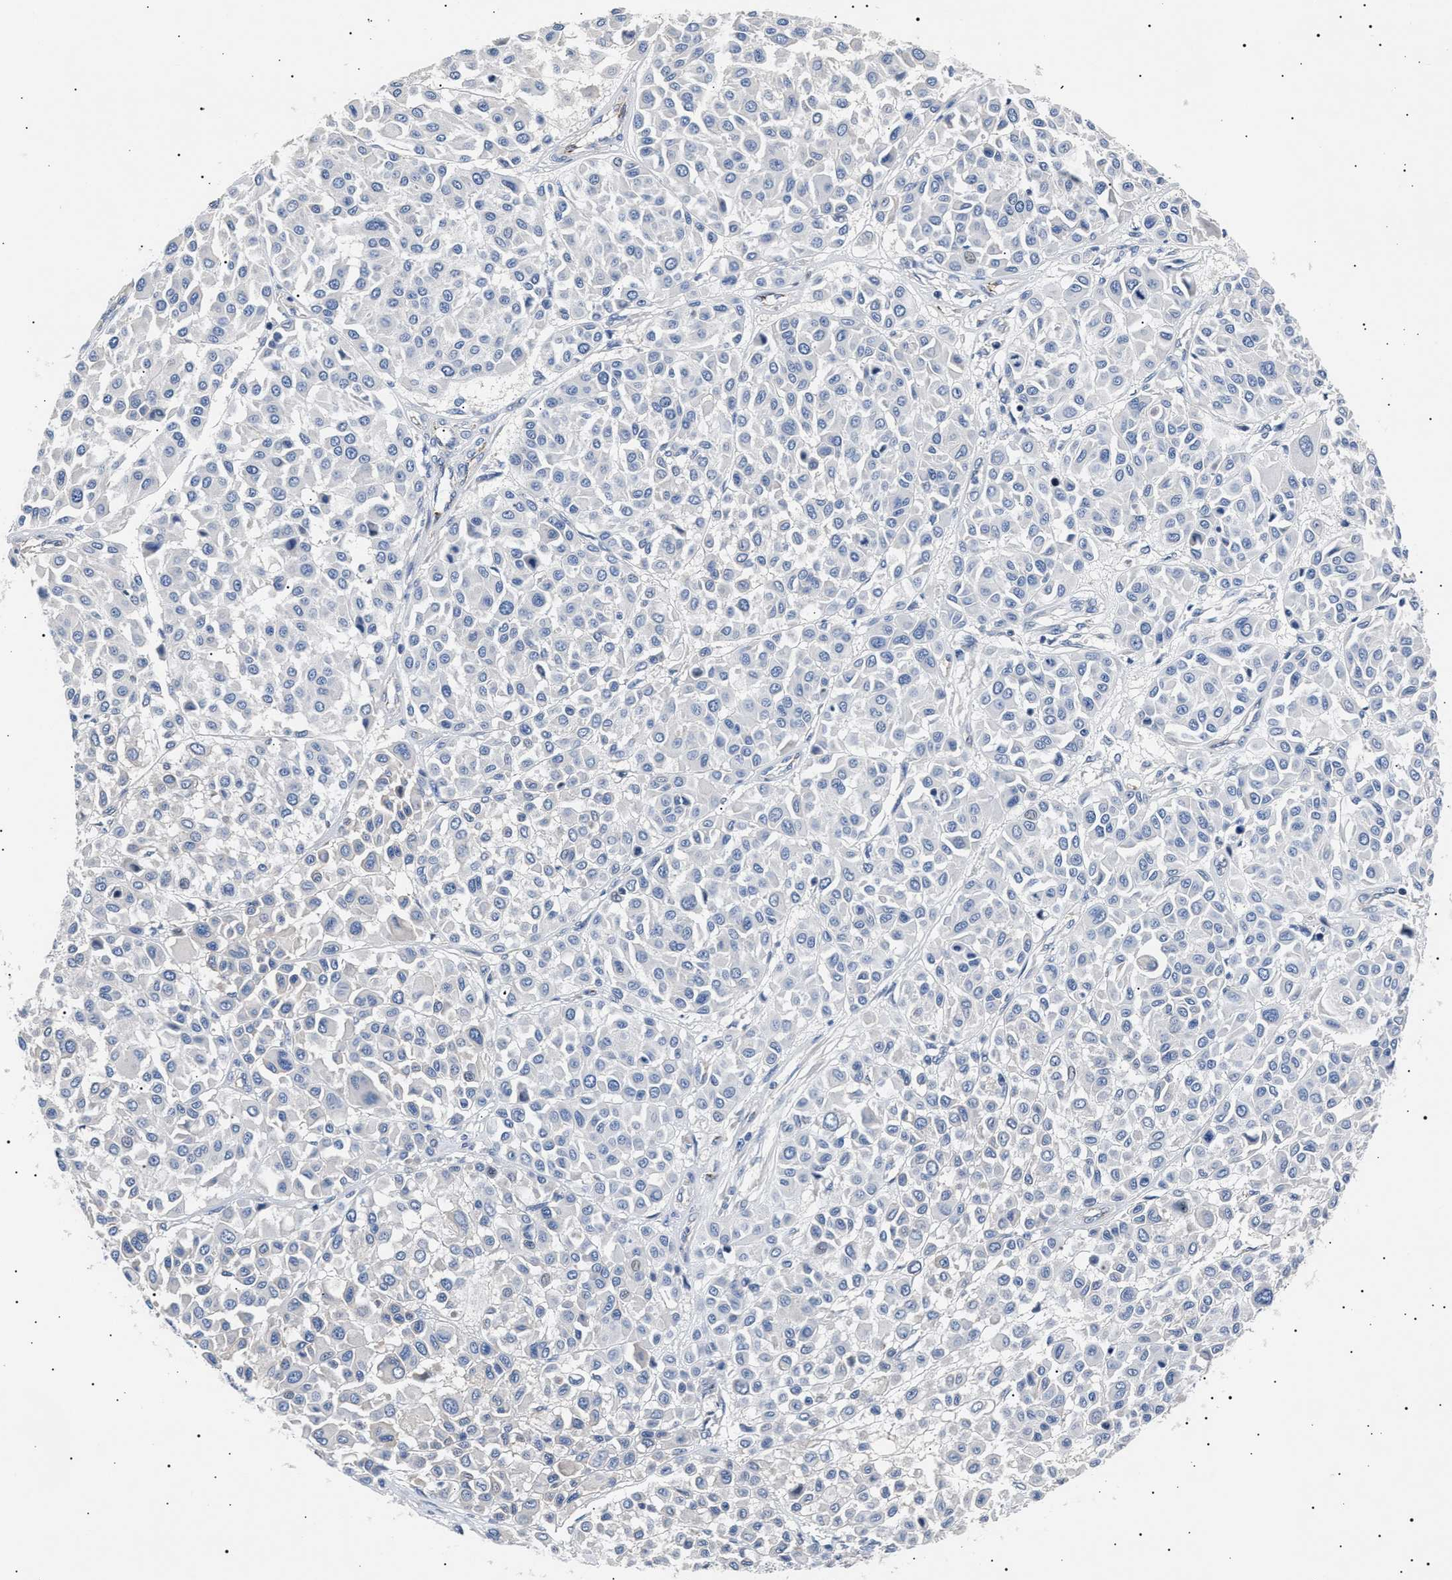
{"staining": {"intensity": "negative", "quantity": "none", "location": "none"}, "tissue": "melanoma", "cell_type": "Tumor cells", "image_type": "cancer", "snomed": [{"axis": "morphology", "description": "Malignant melanoma, Metastatic site"}, {"axis": "topography", "description": "Soft tissue"}], "caption": "A micrograph of malignant melanoma (metastatic site) stained for a protein reveals no brown staining in tumor cells. (DAB IHC visualized using brightfield microscopy, high magnification).", "gene": "HEMGN", "patient": {"sex": "male", "age": 41}}